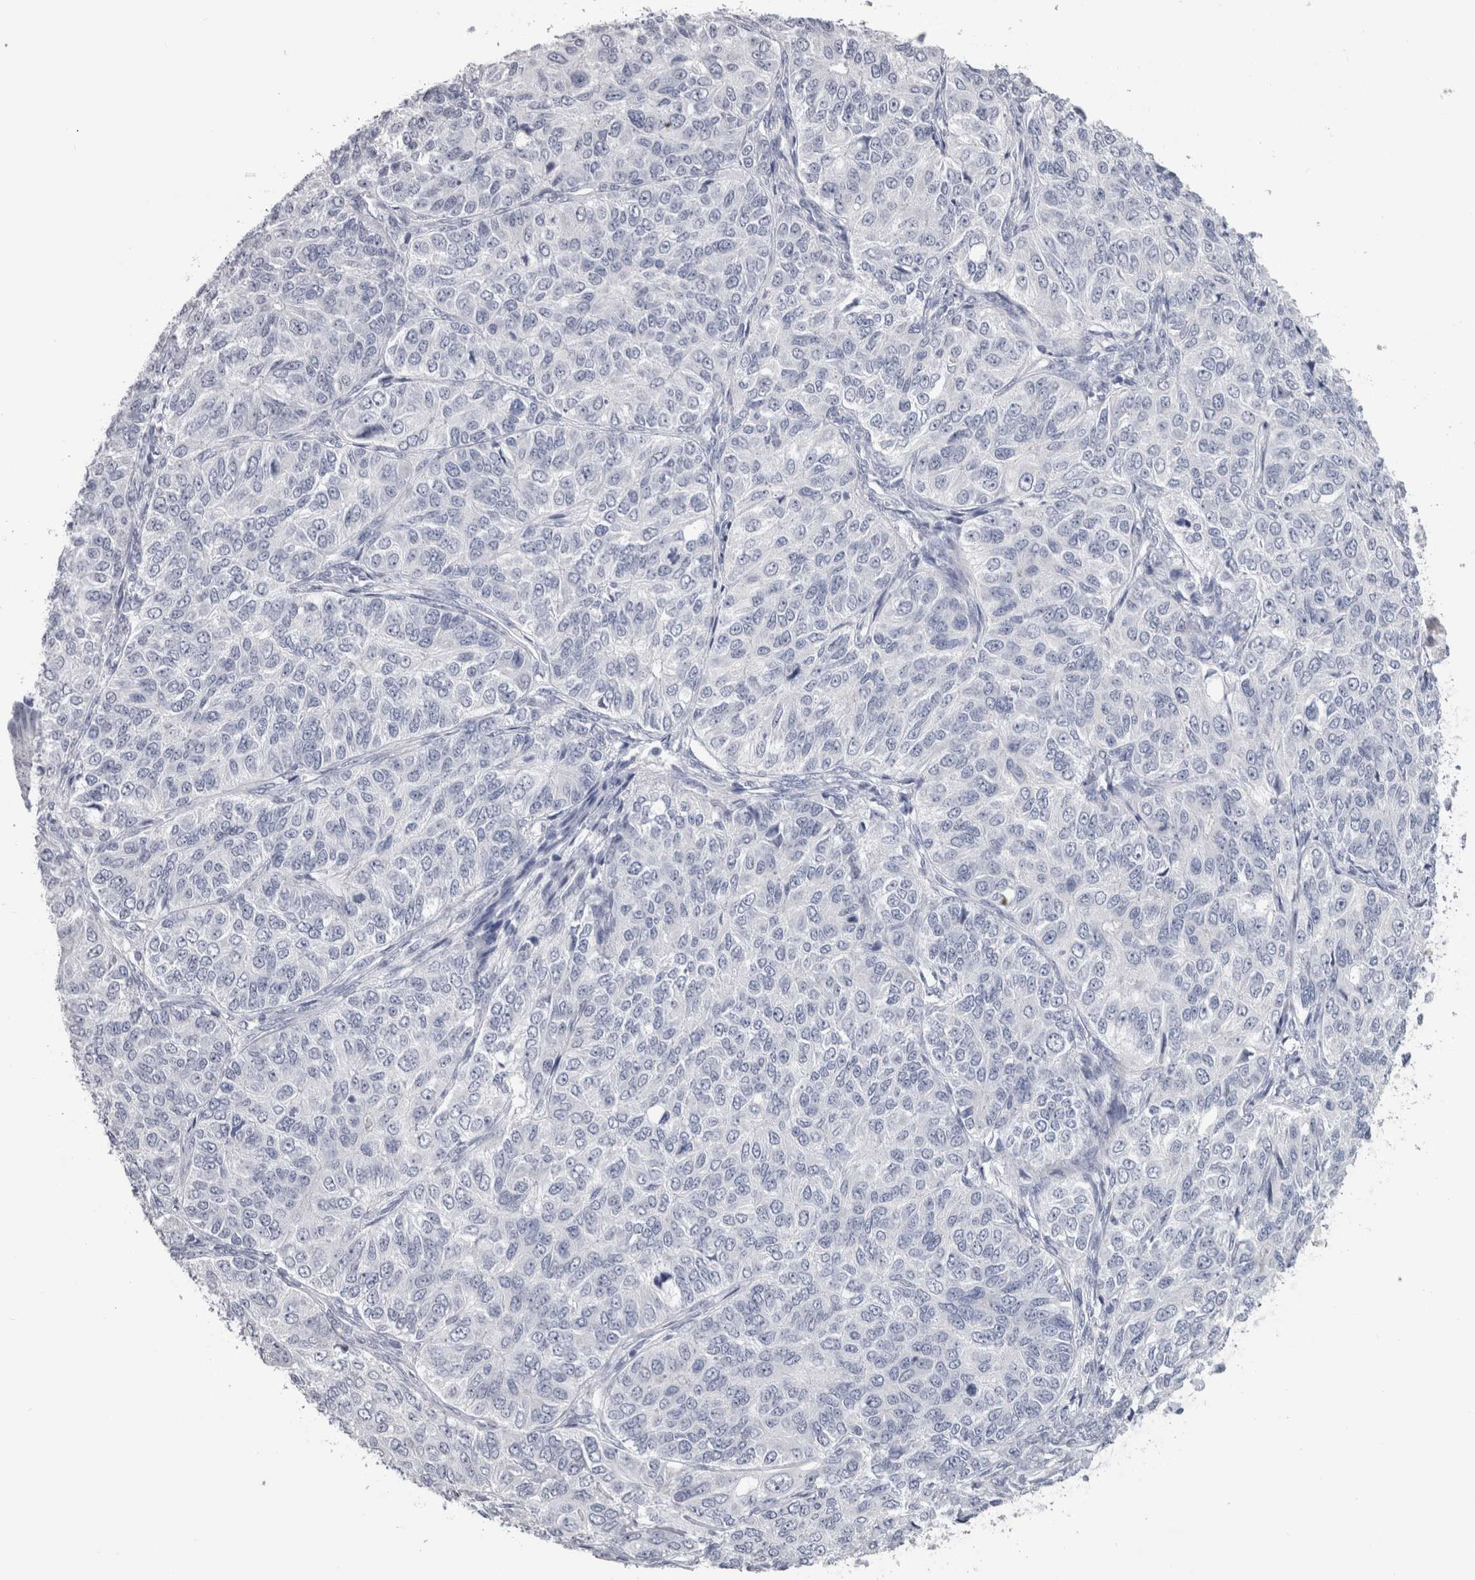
{"staining": {"intensity": "negative", "quantity": "none", "location": "none"}, "tissue": "ovarian cancer", "cell_type": "Tumor cells", "image_type": "cancer", "snomed": [{"axis": "morphology", "description": "Carcinoma, endometroid"}, {"axis": "topography", "description": "Ovary"}], "caption": "Immunohistochemistry micrograph of human endometroid carcinoma (ovarian) stained for a protein (brown), which exhibits no expression in tumor cells.", "gene": "PTH", "patient": {"sex": "female", "age": 51}}